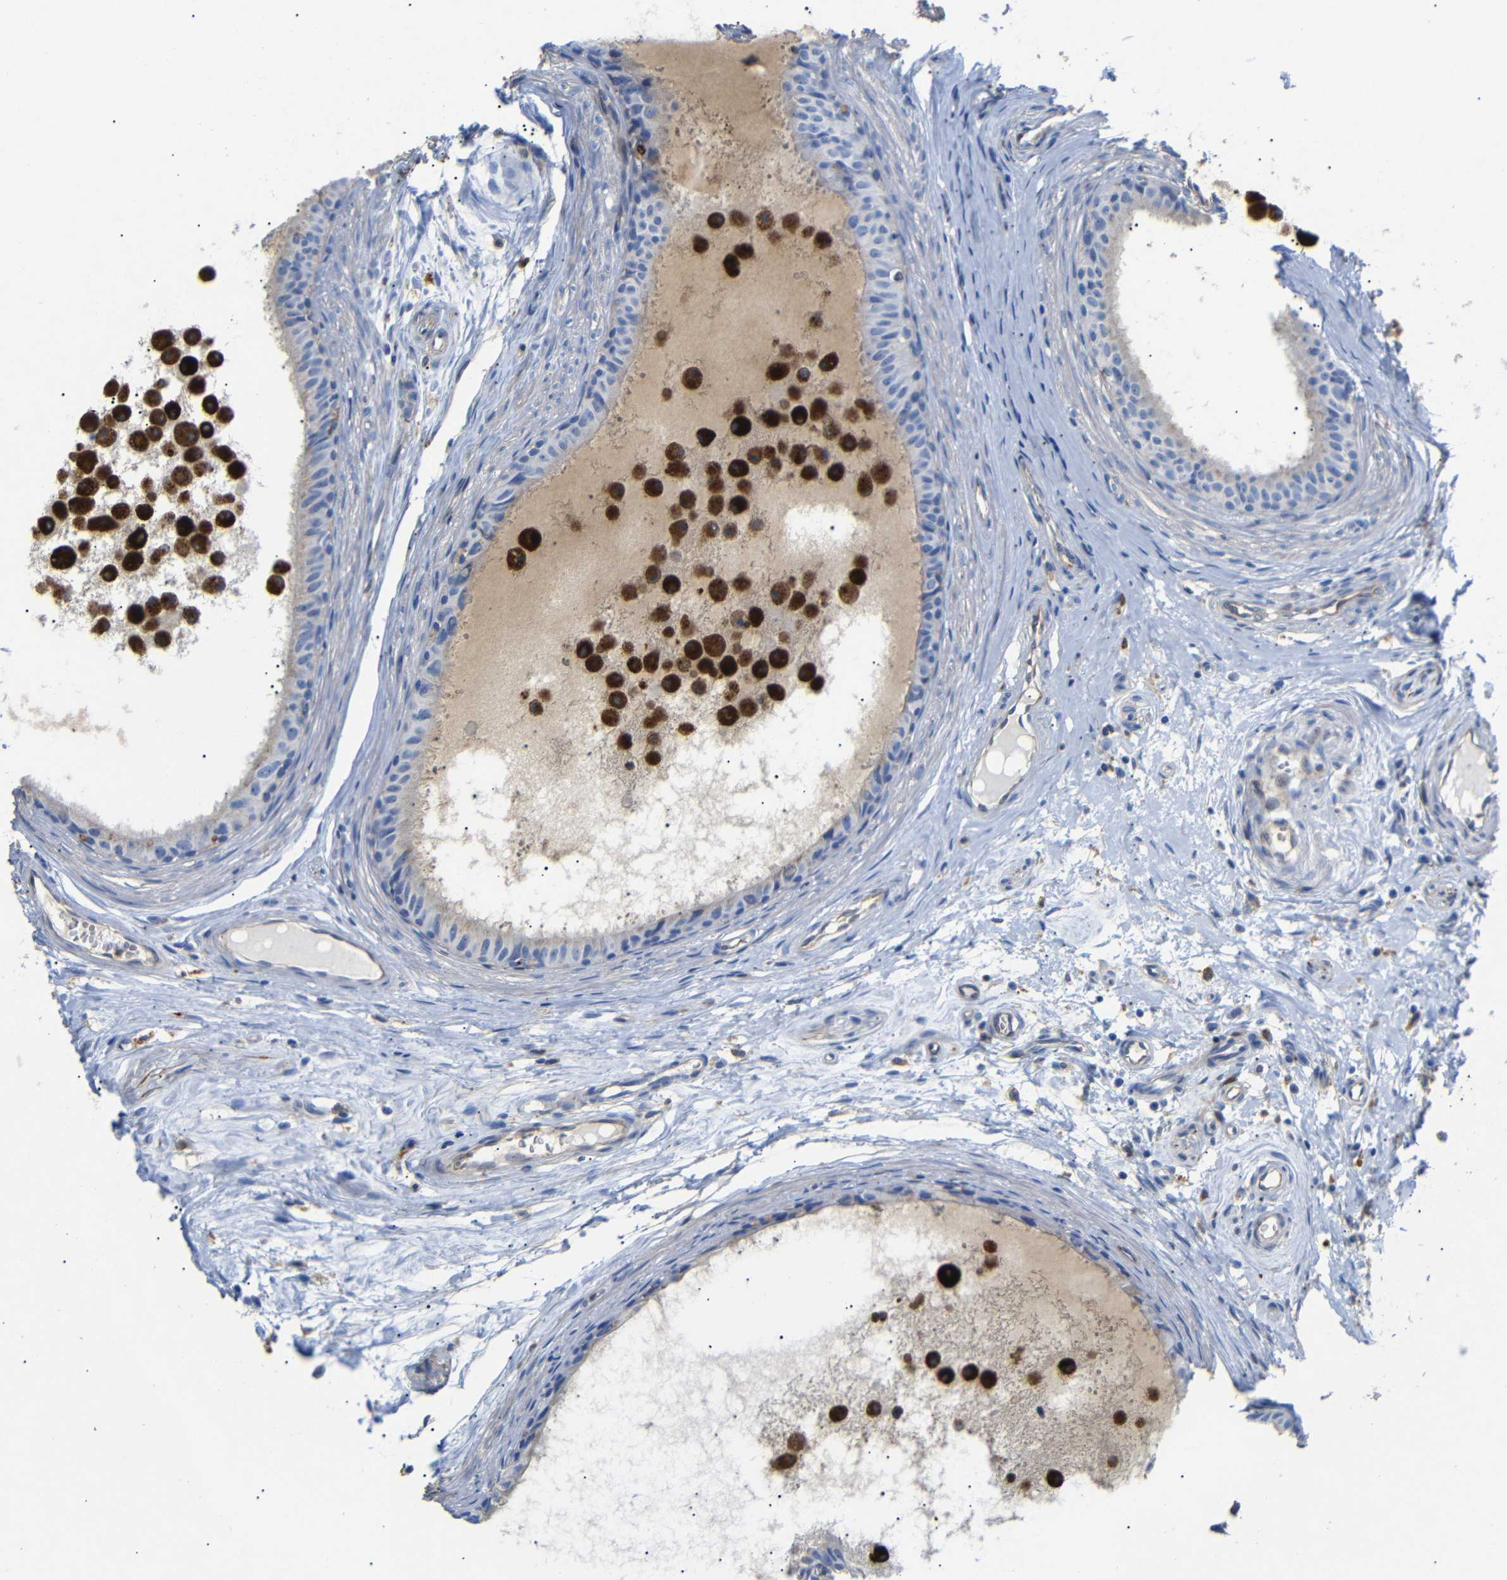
{"staining": {"intensity": "moderate", "quantity": "<25%", "location": "cytoplasmic/membranous"}, "tissue": "epididymis", "cell_type": "Glandular cells", "image_type": "normal", "snomed": [{"axis": "morphology", "description": "Normal tissue, NOS"}, {"axis": "morphology", "description": "Inflammation, NOS"}, {"axis": "topography", "description": "Epididymis"}], "caption": "Immunohistochemistry of unremarkable human epididymis exhibits low levels of moderate cytoplasmic/membranous expression in approximately <25% of glandular cells. (brown staining indicates protein expression, while blue staining denotes nuclei).", "gene": "SDCBP", "patient": {"sex": "male", "age": 85}}